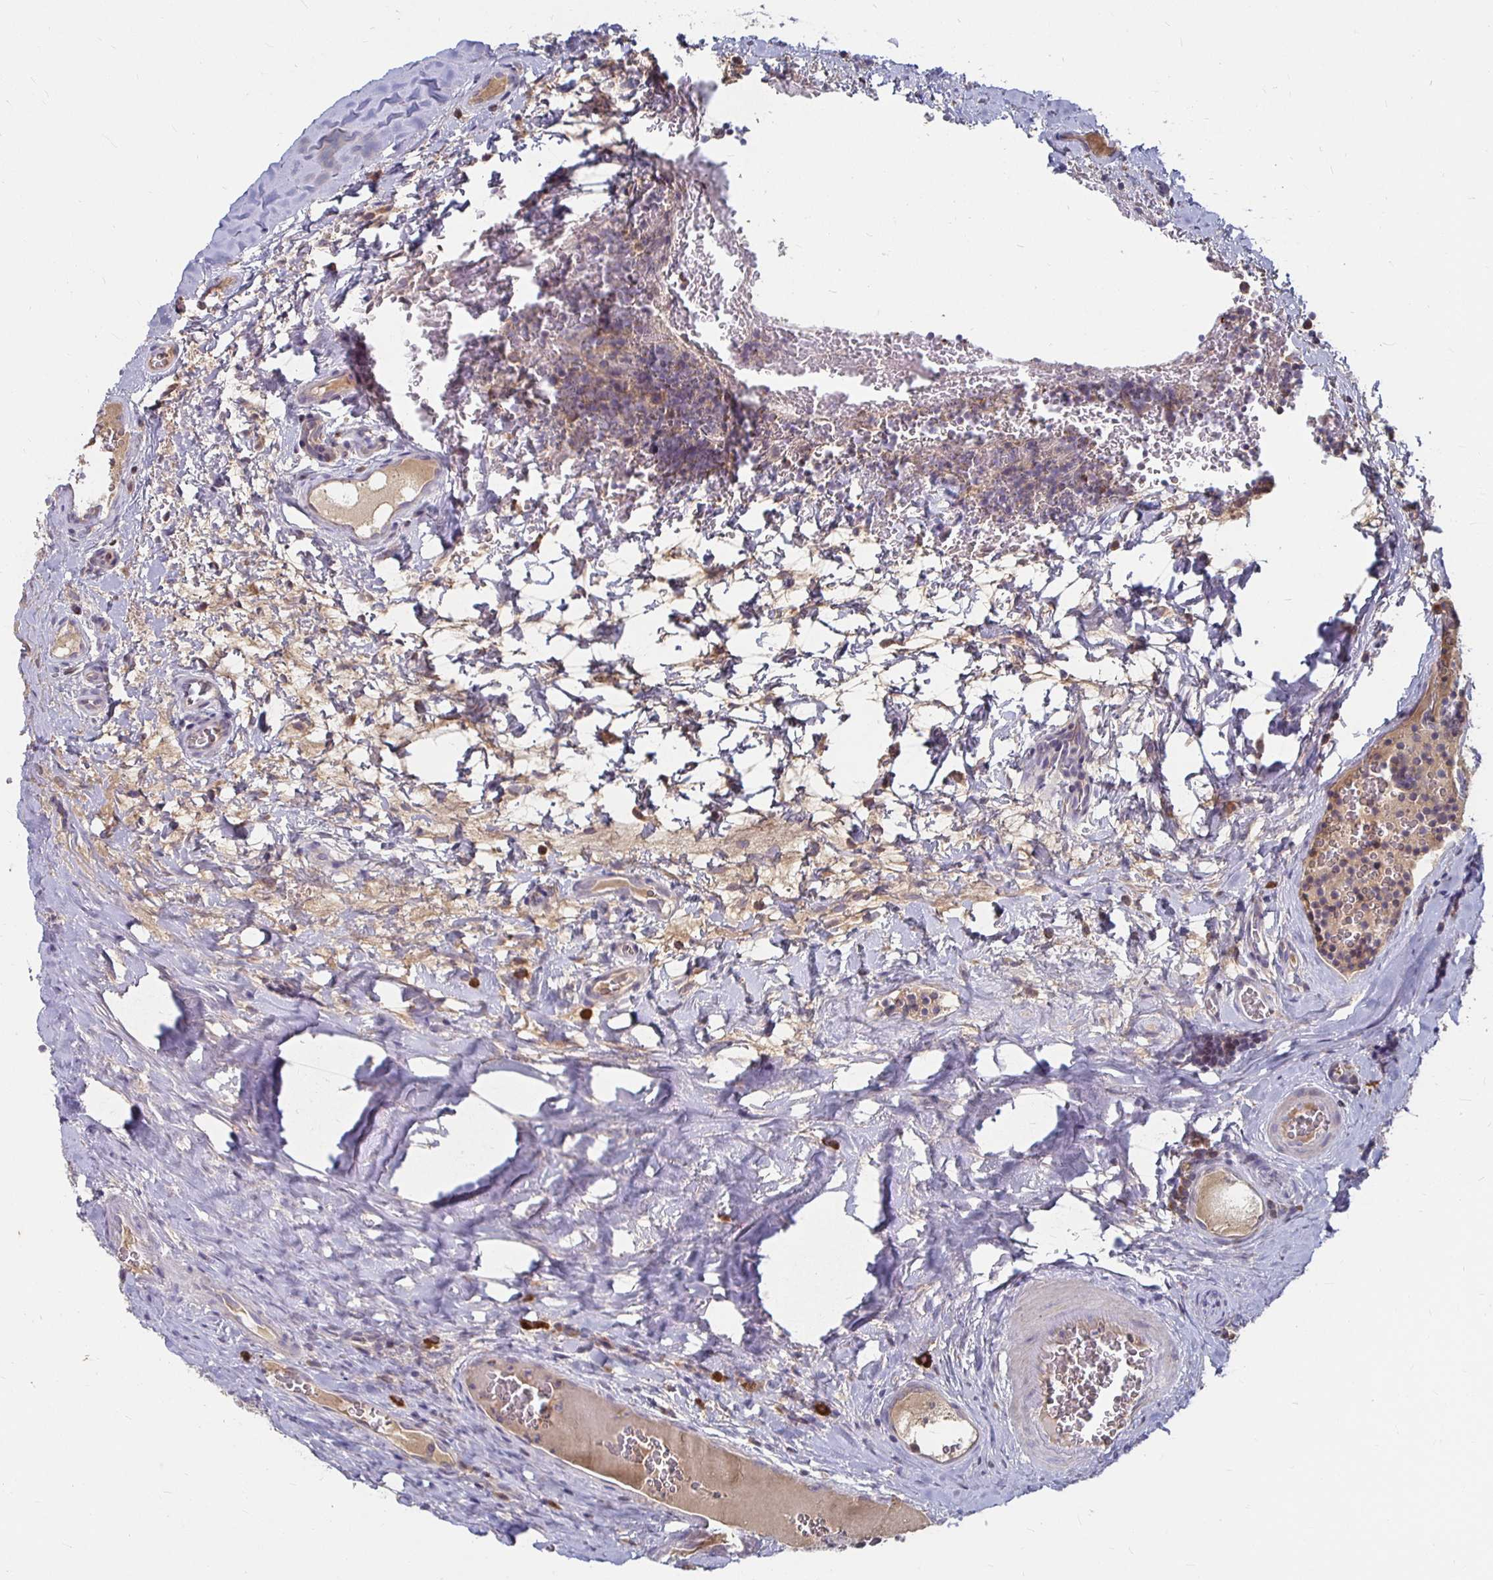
{"staining": {"intensity": "negative", "quantity": "none", "location": "none"}, "tissue": "tonsil", "cell_type": "Germinal center cells", "image_type": "normal", "snomed": [{"axis": "morphology", "description": "Normal tissue, NOS"}, {"axis": "morphology", "description": "Inflammation, NOS"}, {"axis": "topography", "description": "Tonsil"}], "caption": "High magnification brightfield microscopy of benign tonsil stained with DAB (3,3'-diaminobenzidine) (brown) and counterstained with hematoxylin (blue): germinal center cells show no significant expression.", "gene": "RNF144B", "patient": {"sex": "female", "age": 31}}